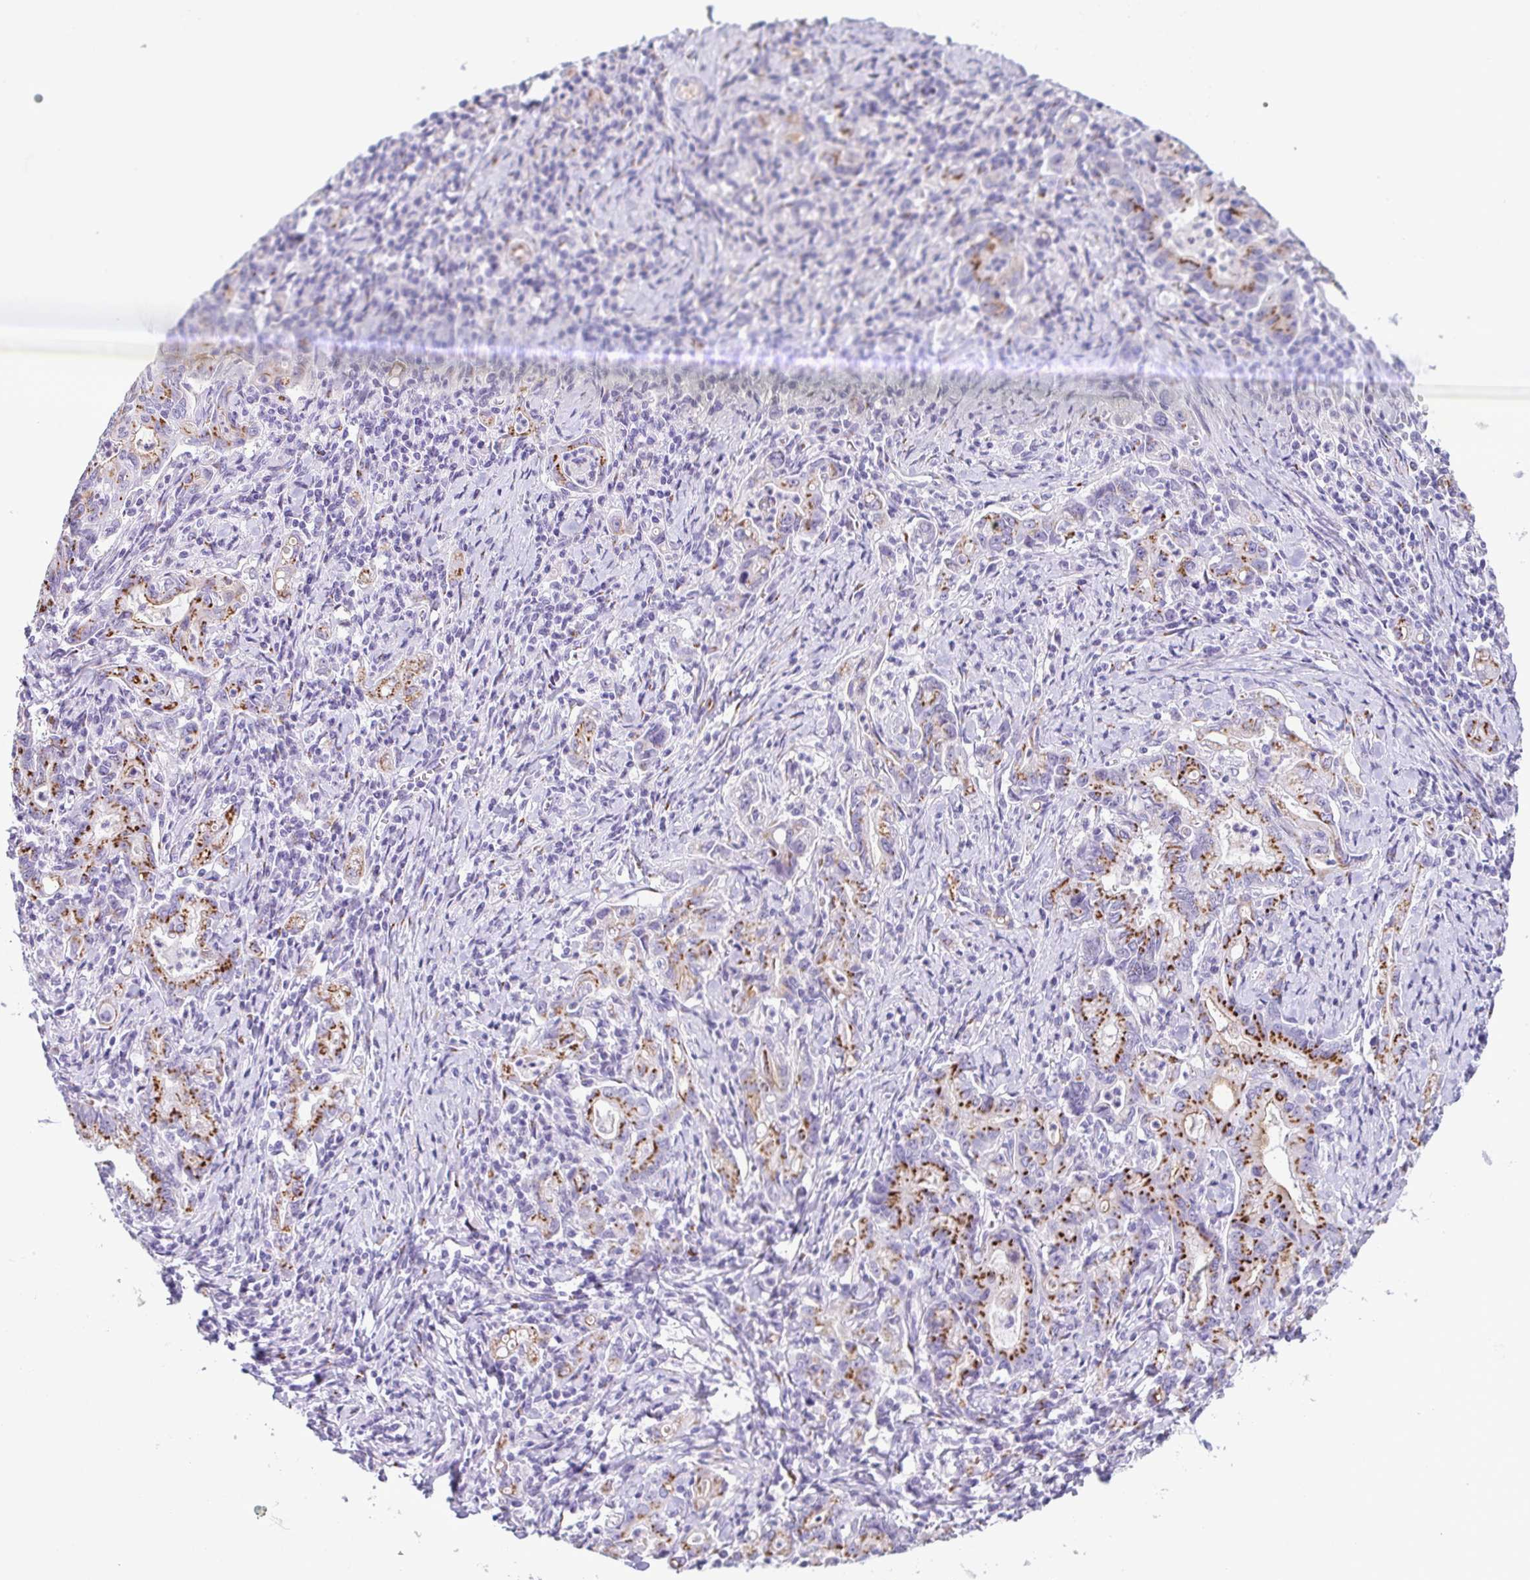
{"staining": {"intensity": "moderate", "quantity": ">75%", "location": "cytoplasmic/membranous"}, "tissue": "stomach cancer", "cell_type": "Tumor cells", "image_type": "cancer", "snomed": [{"axis": "morphology", "description": "Adenocarcinoma, NOS"}, {"axis": "topography", "description": "Stomach, upper"}], "caption": "This photomicrograph demonstrates stomach adenocarcinoma stained with immunohistochemistry to label a protein in brown. The cytoplasmic/membranous of tumor cells show moderate positivity for the protein. Nuclei are counter-stained blue.", "gene": "LDLRAD1", "patient": {"sex": "female", "age": 79}}